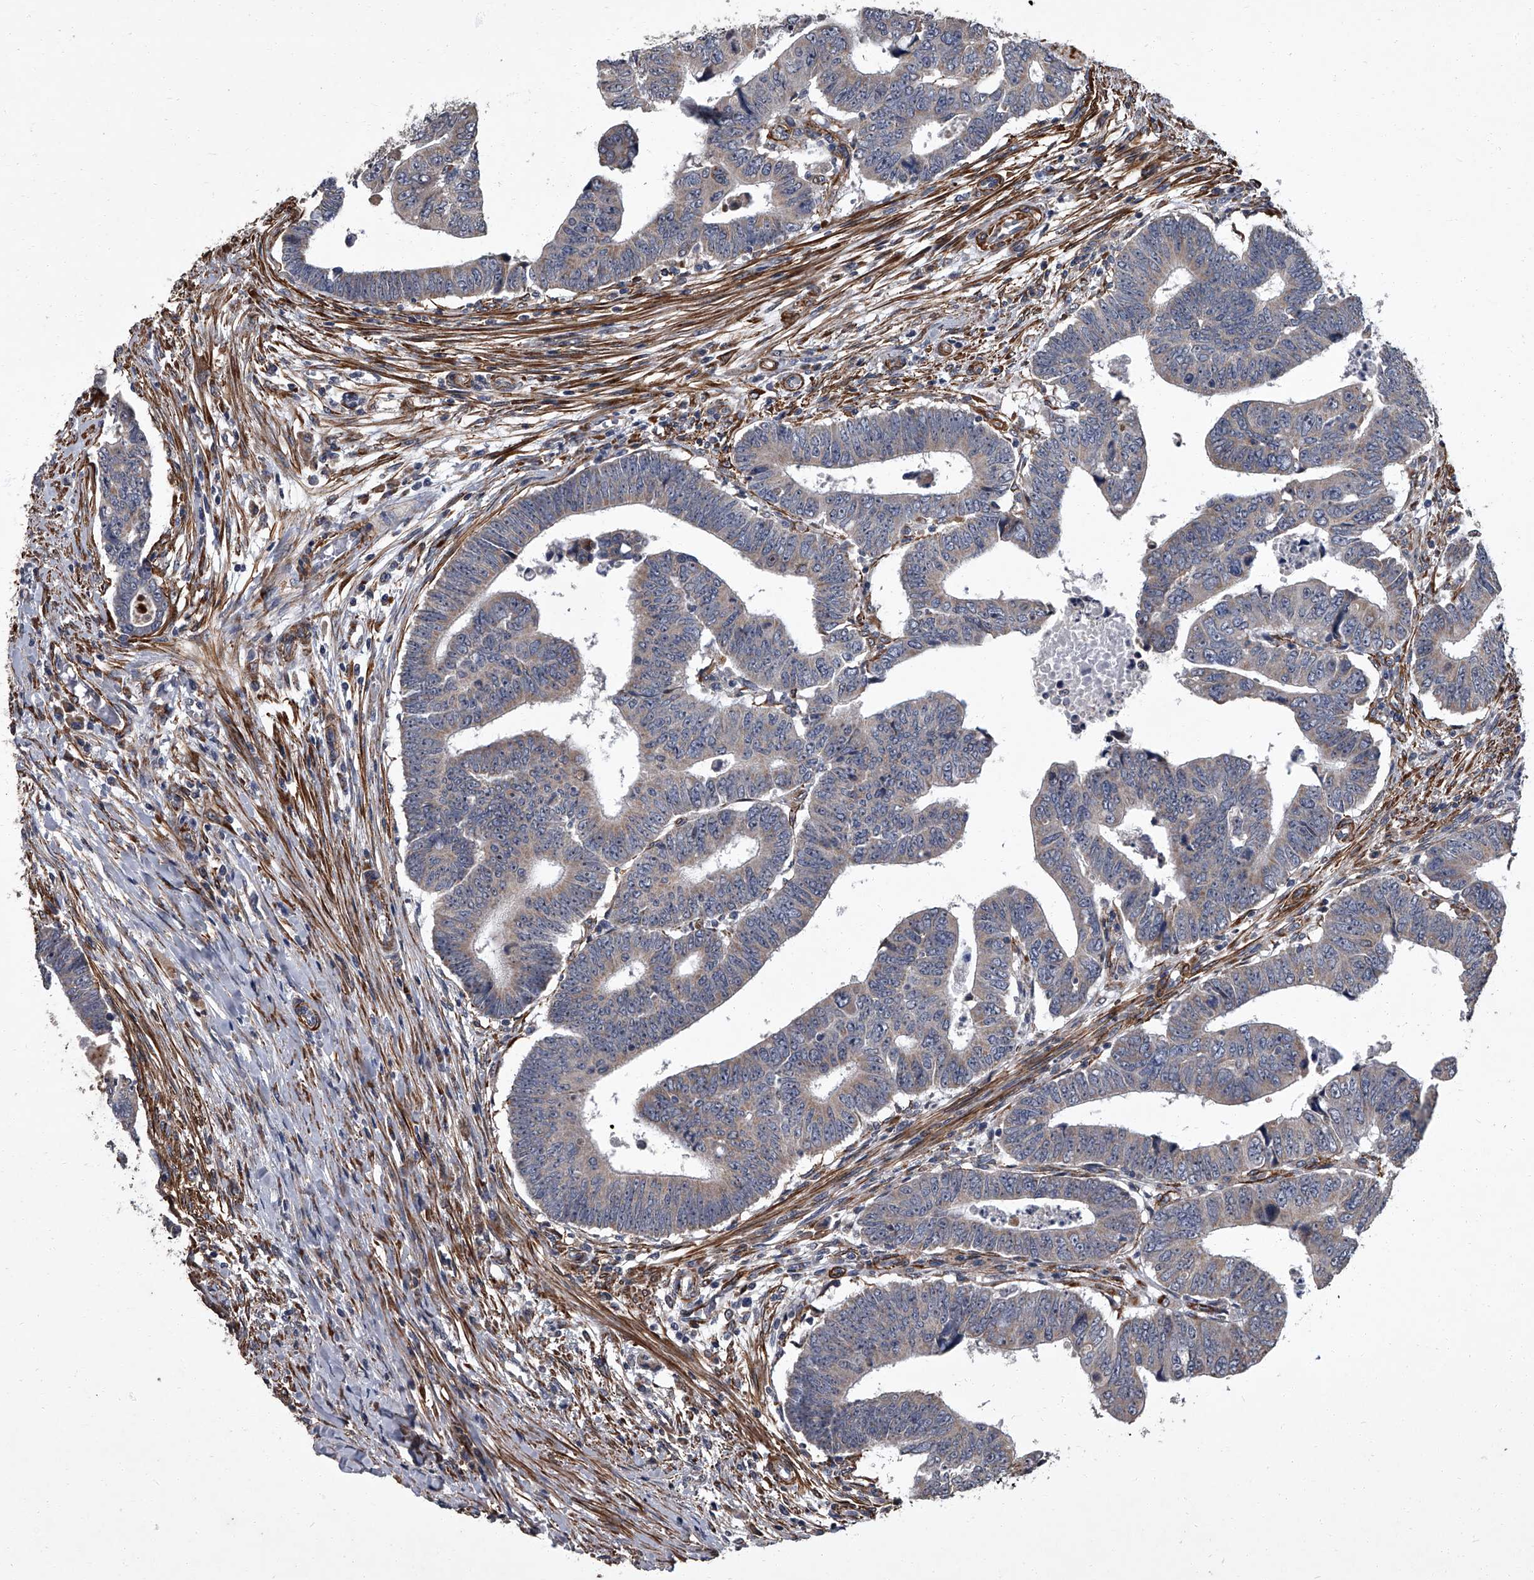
{"staining": {"intensity": "weak", "quantity": "25%-75%", "location": "cytoplasmic/membranous"}, "tissue": "colorectal cancer", "cell_type": "Tumor cells", "image_type": "cancer", "snomed": [{"axis": "morphology", "description": "Normal tissue, NOS"}, {"axis": "morphology", "description": "Adenocarcinoma, NOS"}, {"axis": "topography", "description": "Rectum"}], "caption": "This image shows colorectal cancer (adenocarcinoma) stained with immunohistochemistry to label a protein in brown. The cytoplasmic/membranous of tumor cells show weak positivity for the protein. Nuclei are counter-stained blue.", "gene": "SIRT4", "patient": {"sex": "female", "age": 65}}